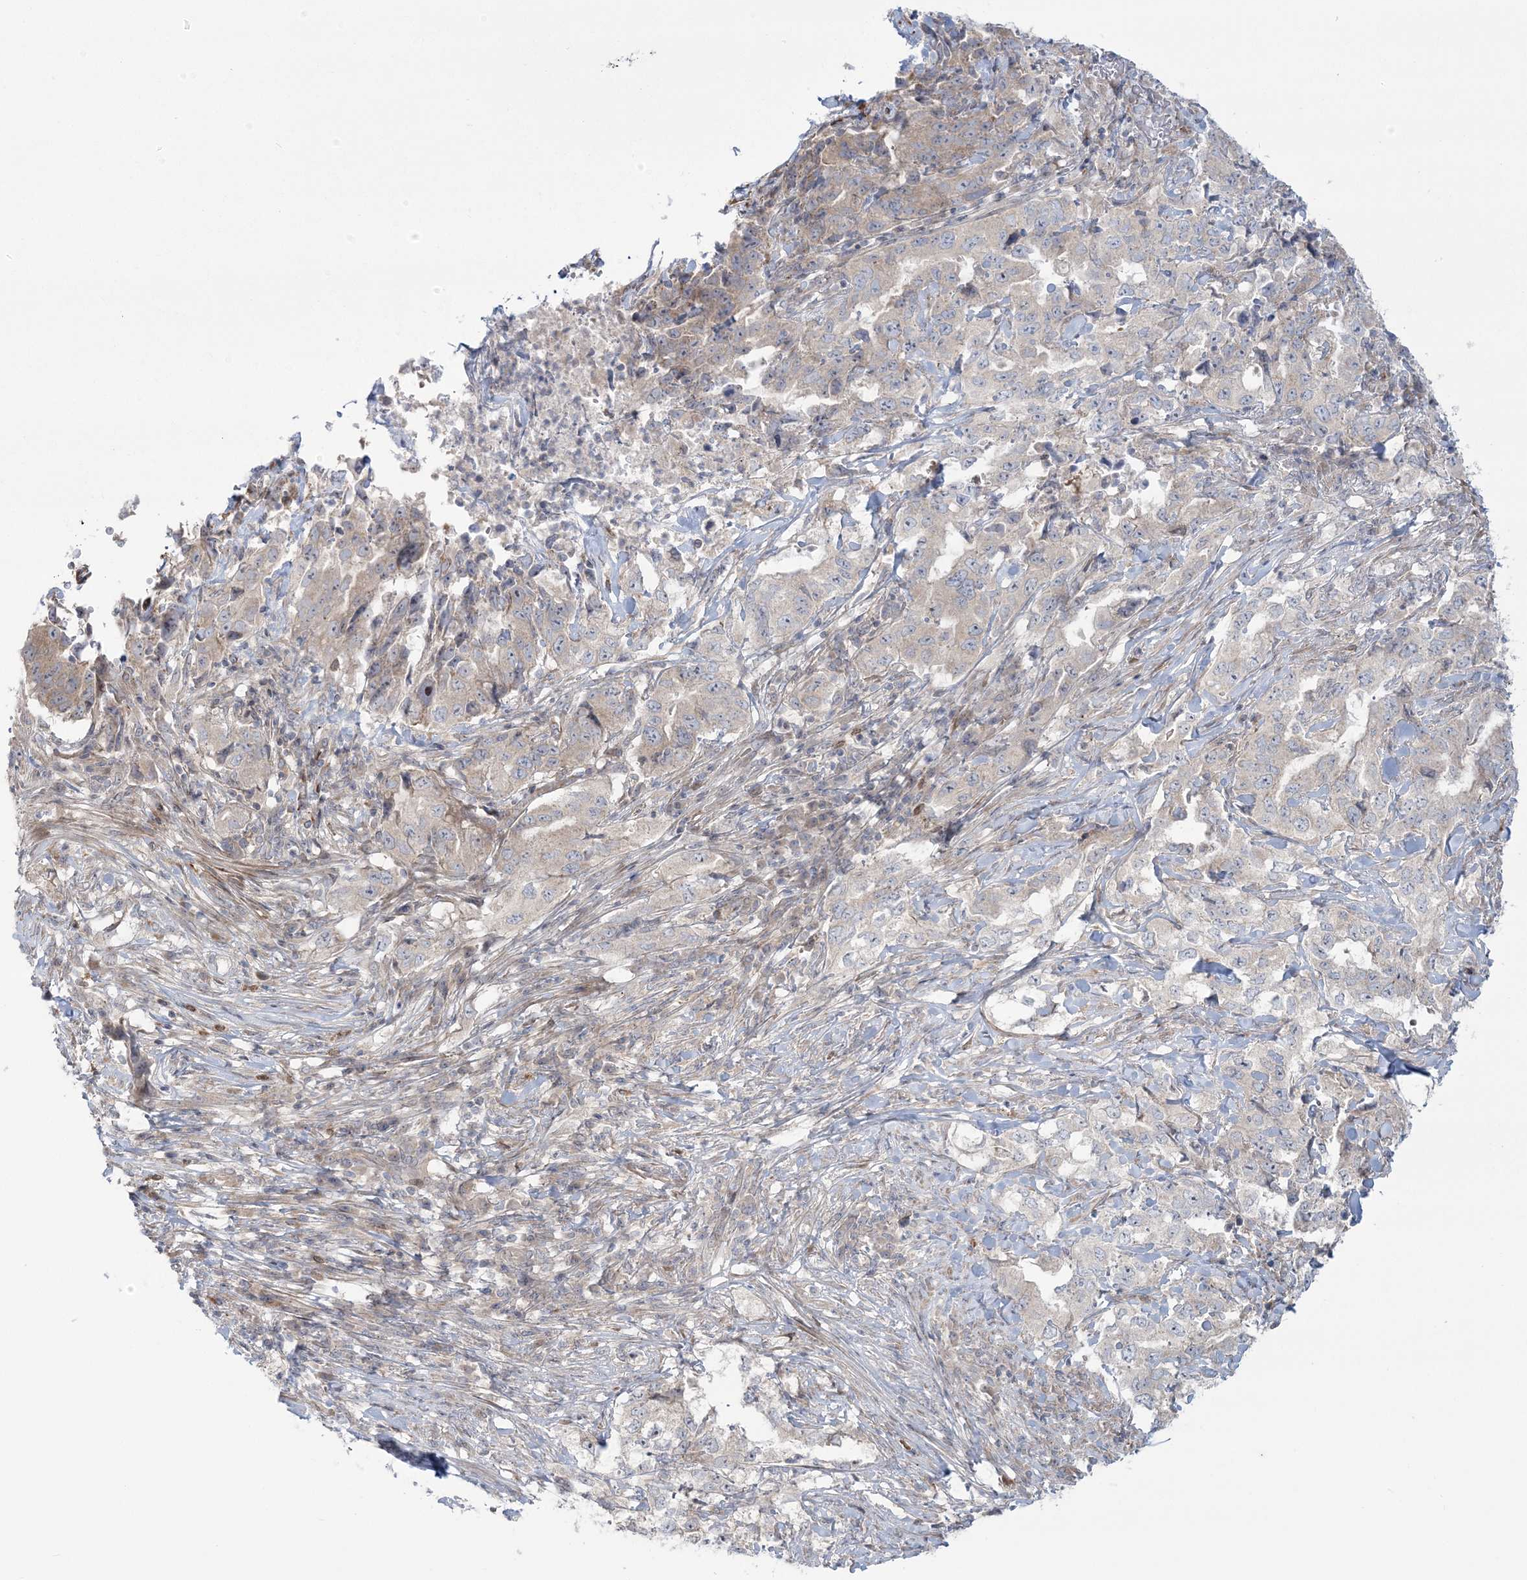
{"staining": {"intensity": "weak", "quantity": "<25%", "location": "cytoplasmic/membranous"}, "tissue": "lung cancer", "cell_type": "Tumor cells", "image_type": "cancer", "snomed": [{"axis": "morphology", "description": "Adenocarcinoma, NOS"}, {"axis": "topography", "description": "Lung"}], "caption": "Protein analysis of adenocarcinoma (lung) reveals no significant staining in tumor cells.", "gene": "NUDT9", "patient": {"sex": "female", "age": 51}}